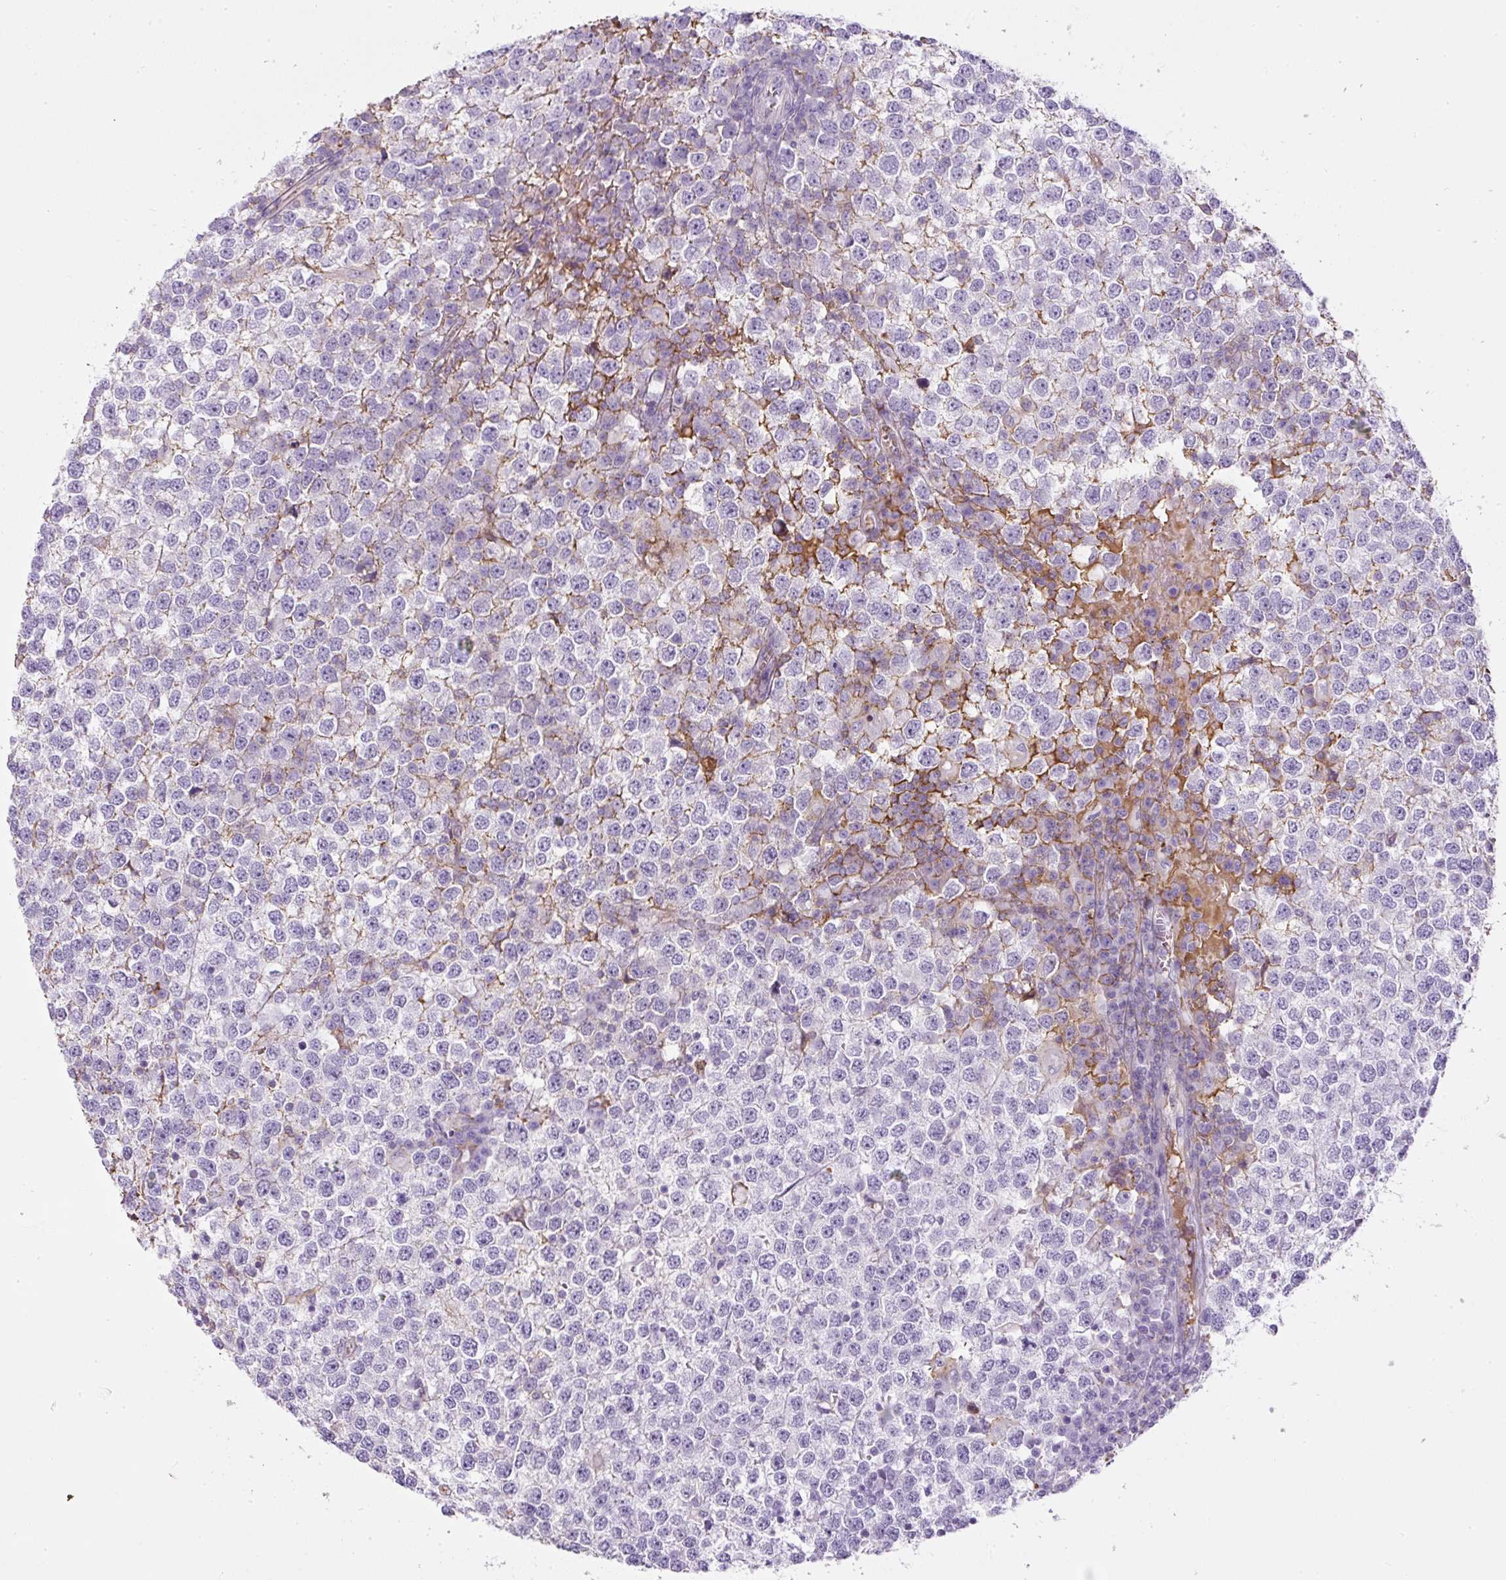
{"staining": {"intensity": "negative", "quantity": "none", "location": "none"}, "tissue": "testis cancer", "cell_type": "Tumor cells", "image_type": "cancer", "snomed": [{"axis": "morphology", "description": "Seminoma, NOS"}, {"axis": "topography", "description": "Testis"}], "caption": "A high-resolution photomicrograph shows immunohistochemistry (IHC) staining of testis cancer (seminoma), which shows no significant expression in tumor cells.", "gene": "APOA1", "patient": {"sex": "male", "age": 65}}